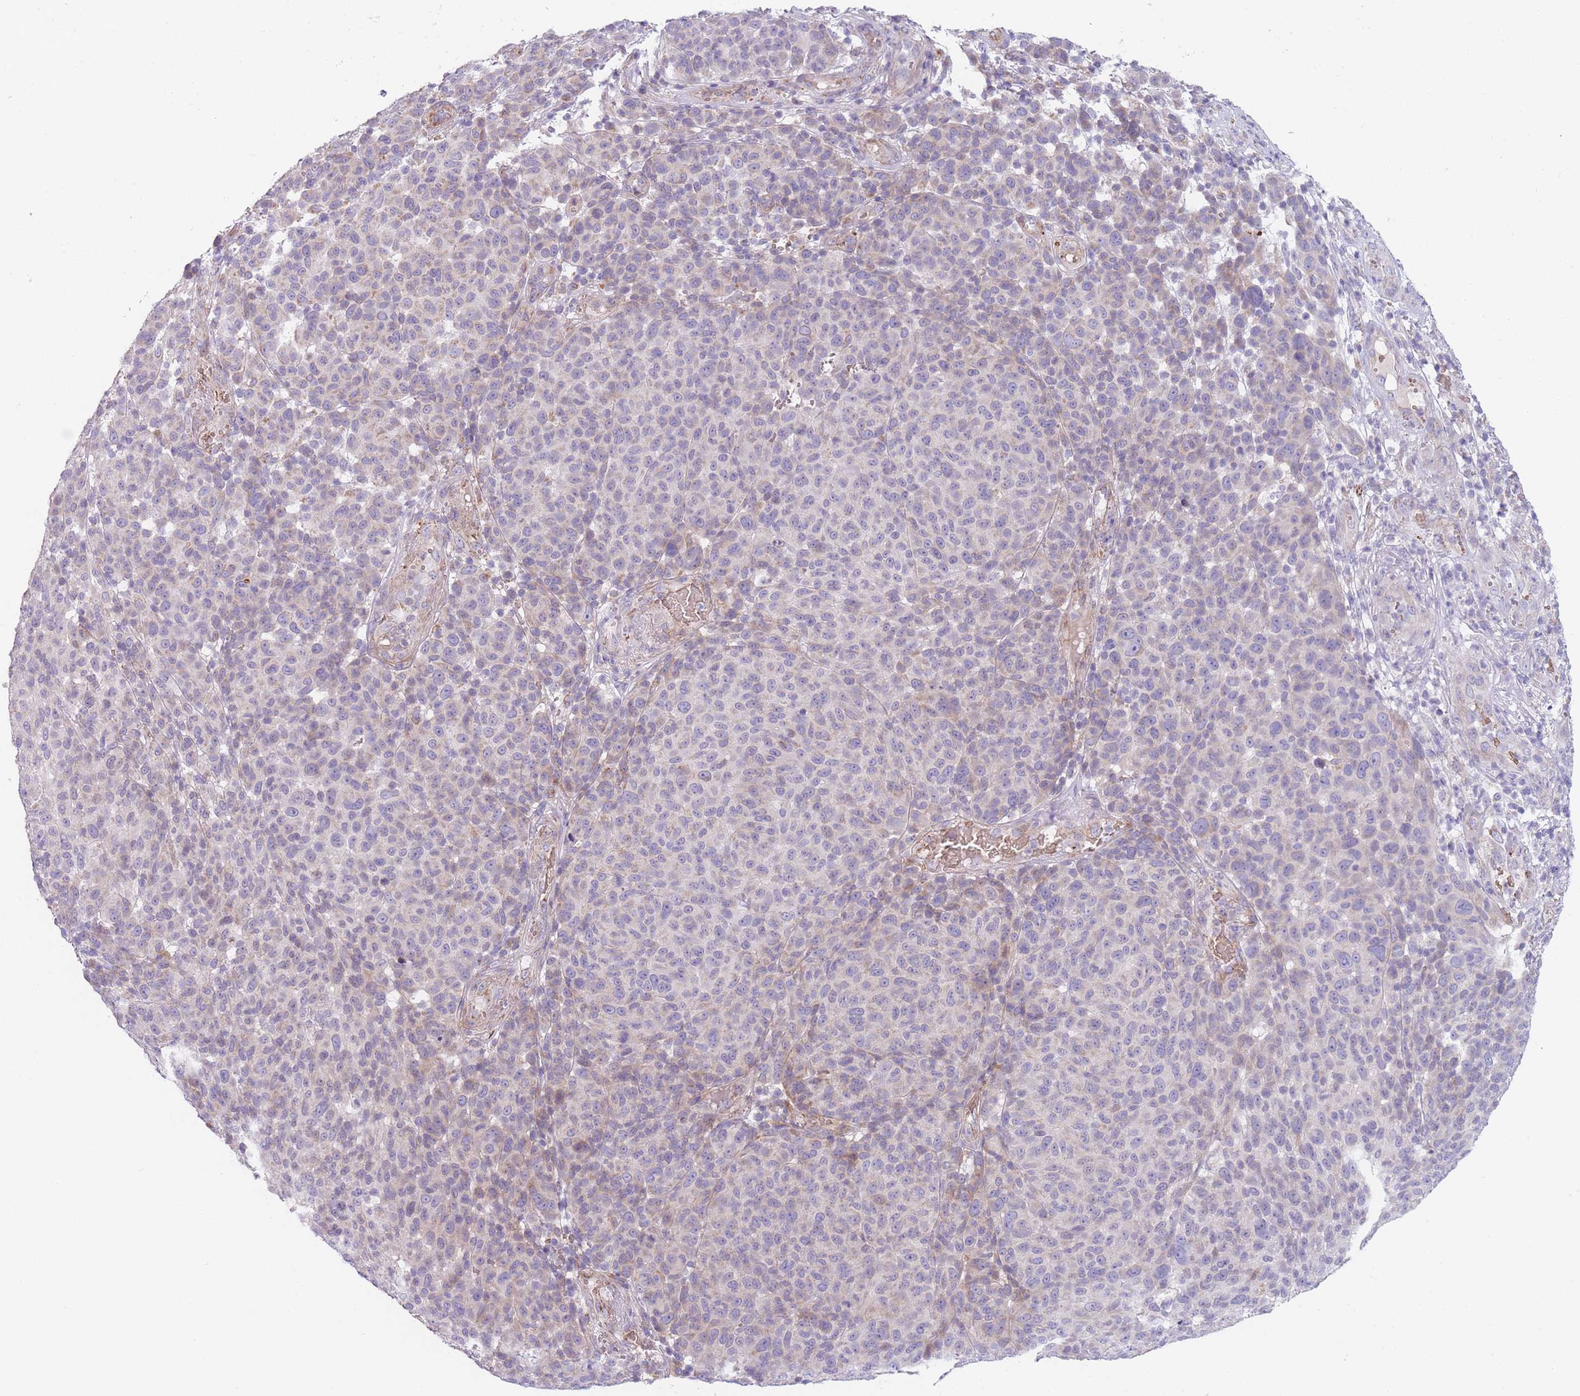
{"staining": {"intensity": "negative", "quantity": "none", "location": "none"}, "tissue": "melanoma", "cell_type": "Tumor cells", "image_type": "cancer", "snomed": [{"axis": "morphology", "description": "Malignant melanoma, NOS"}, {"axis": "topography", "description": "Skin"}], "caption": "Tumor cells are negative for protein expression in human malignant melanoma.", "gene": "SMPD4", "patient": {"sex": "male", "age": 49}}